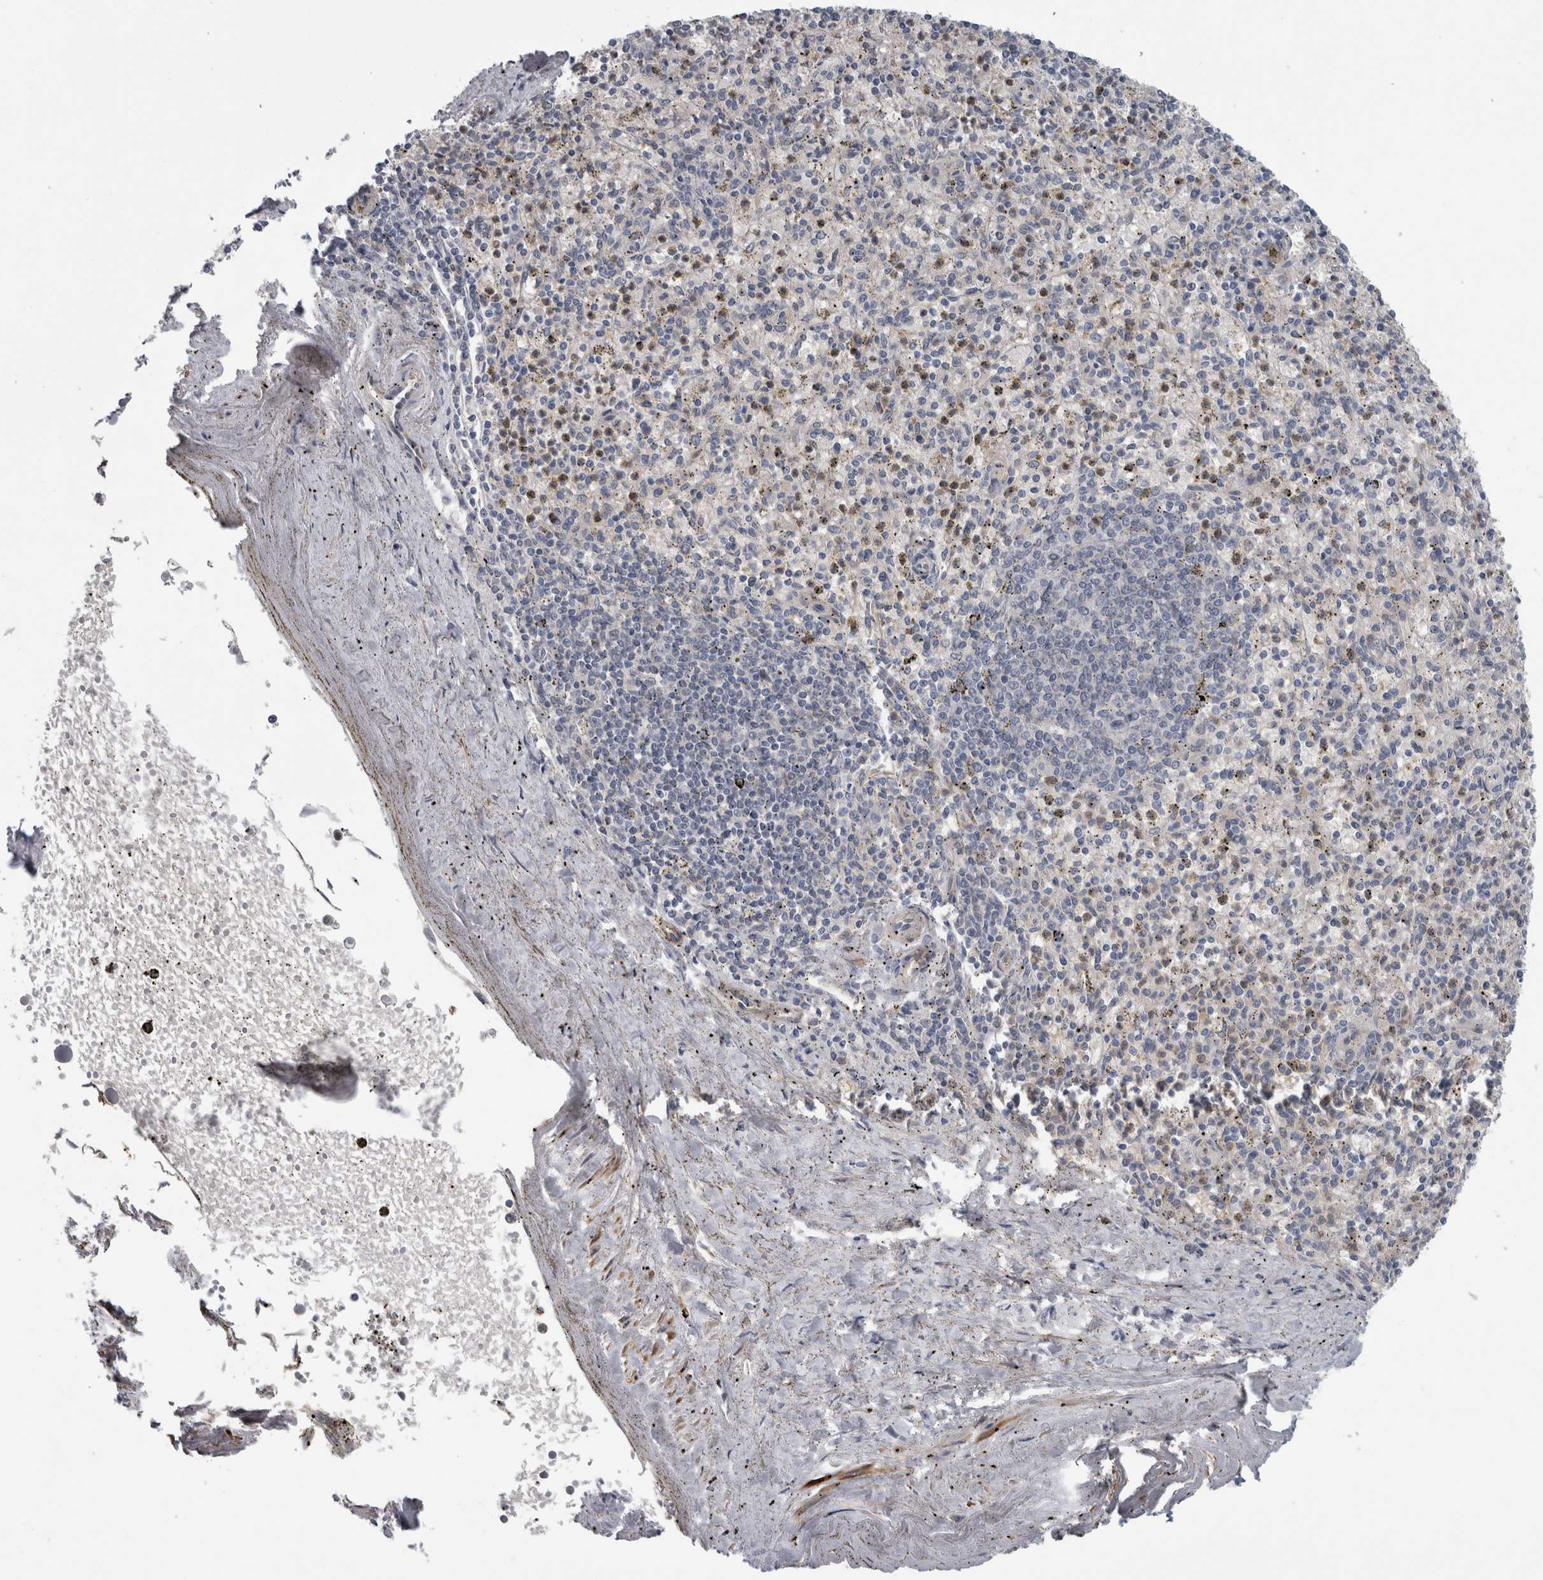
{"staining": {"intensity": "negative", "quantity": "none", "location": "none"}, "tissue": "spleen", "cell_type": "Cells in red pulp", "image_type": "normal", "snomed": [{"axis": "morphology", "description": "Normal tissue, NOS"}, {"axis": "topography", "description": "Spleen"}], "caption": "DAB (3,3'-diaminobenzidine) immunohistochemical staining of normal human spleen exhibits no significant staining in cells in red pulp. (Immunohistochemistry (ihc), brightfield microscopy, high magnification).", "gene": "NAPRT", "patient": {"sex": "male", "age": 72}}